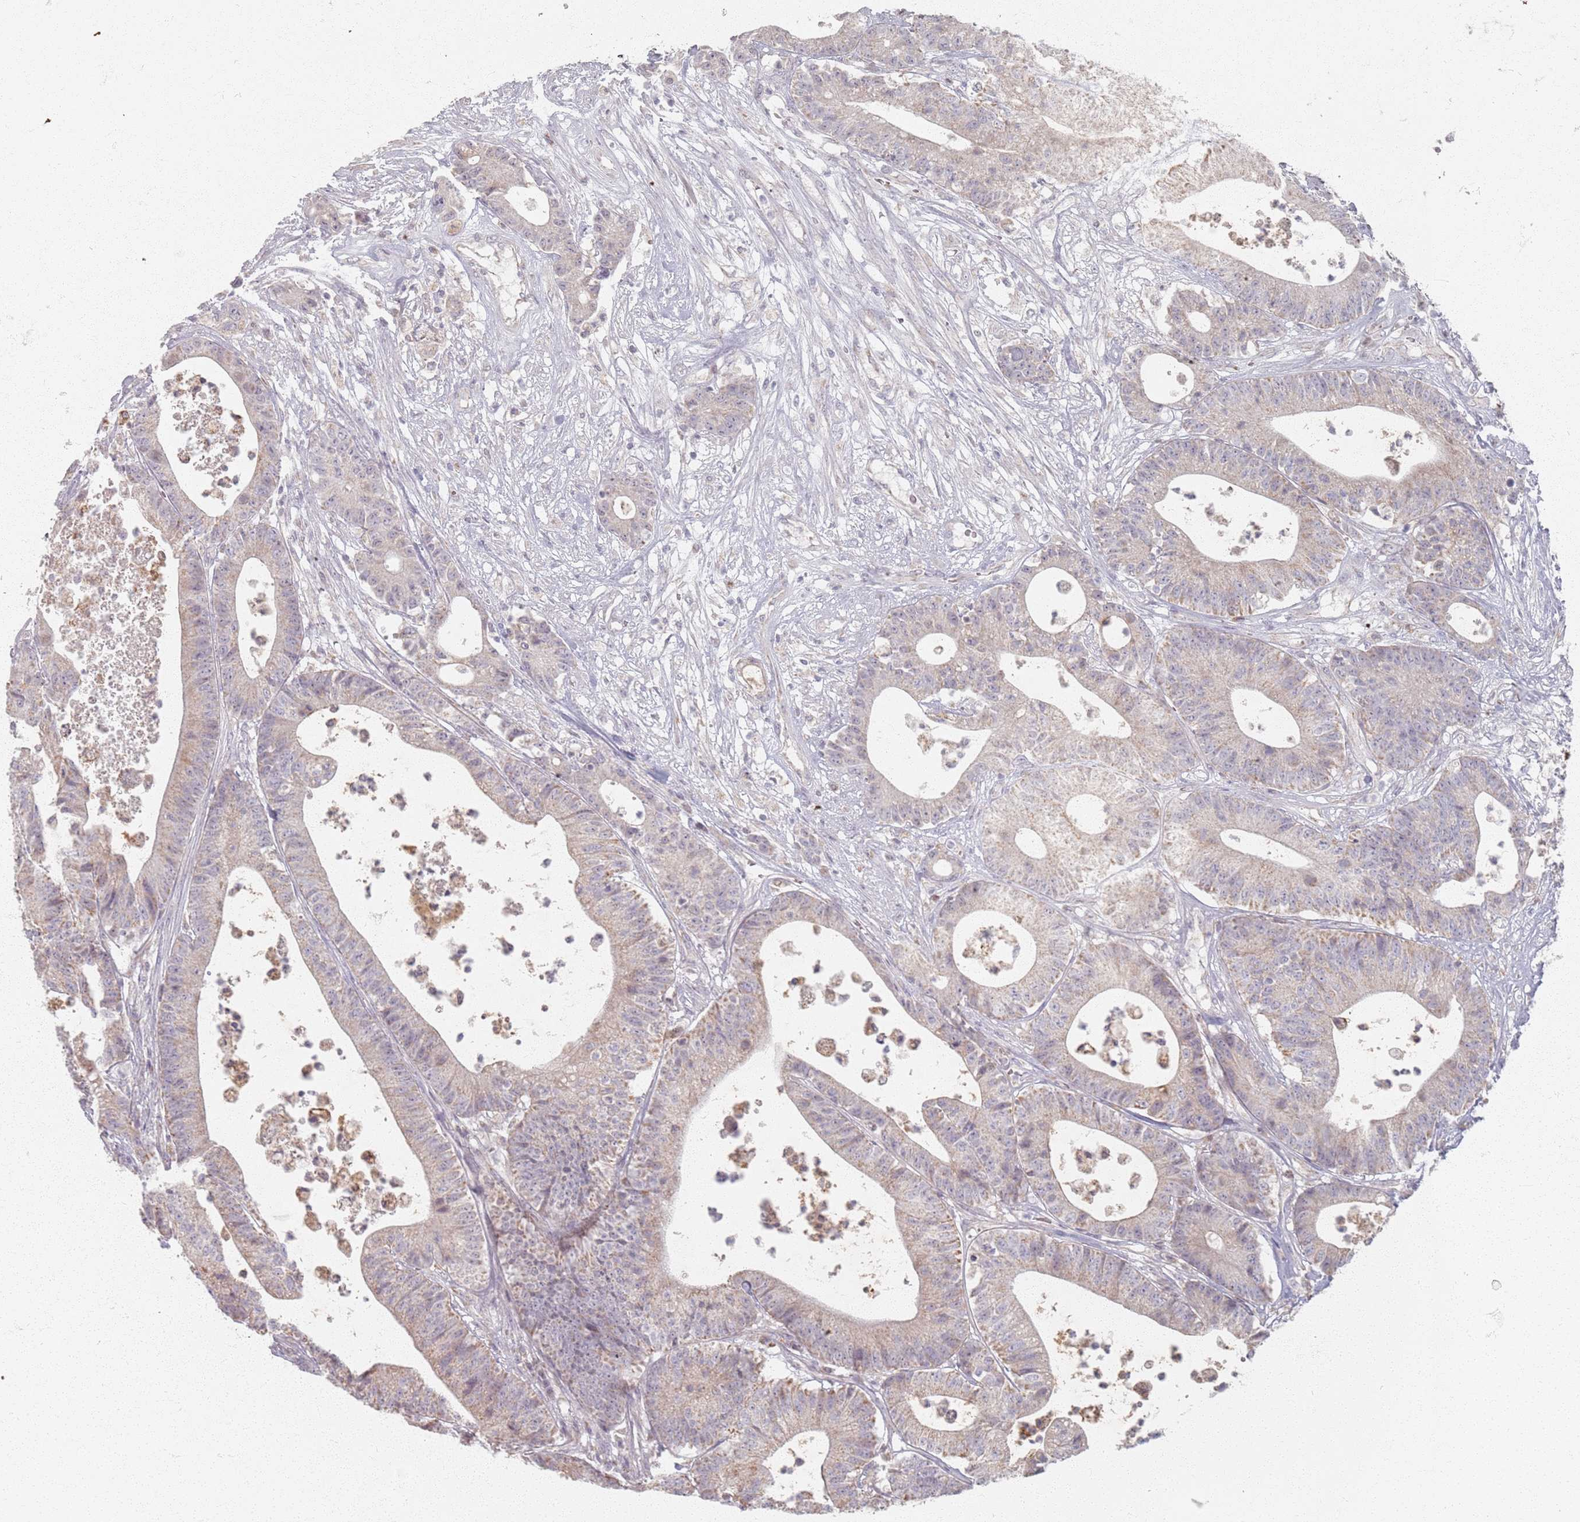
{"staining": {"intensity": "weak", "quantity": "25%-75%", "location": "cytoplasmic/membranous"}, "tissue": "colorectal cancer", "cell_type": "Tumor cells", "image_type": "cancer", "snomed": [{"axis": "morphology", "description": "Adenocarcinoma, NOS"}, {"axis": "topography", "description": "Colon"}], "caption": "A brown stain shows weak cytoplasmic/membranous staining of a protein in colorectal adenocarcinoma tumor cells.", "gene": "PKD2L2", "patient": {"sex": "female", "age": 84}}